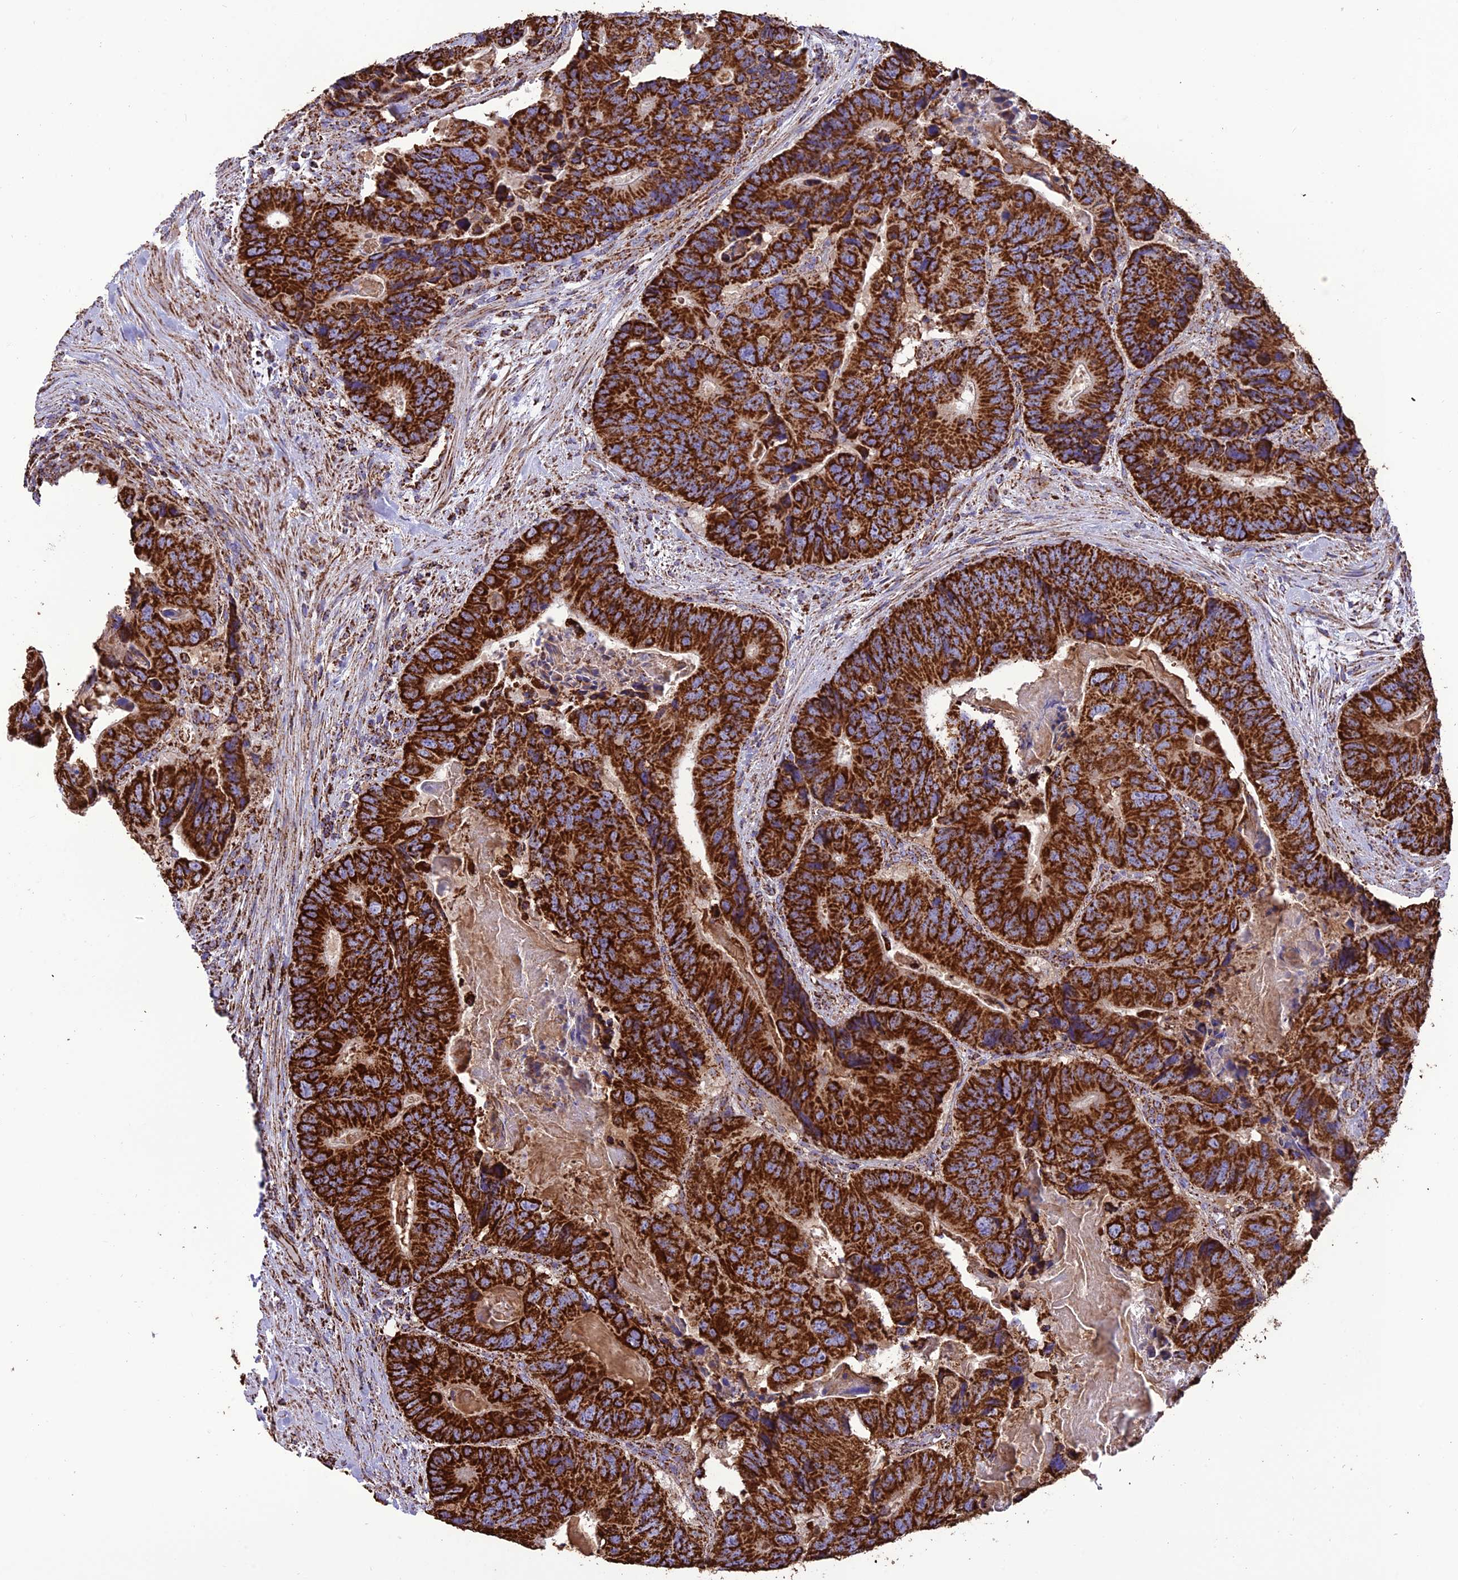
{"staining": {"intensity": "strong", "quantity": ">75%", "location": "cytoplasmic/membranous"}, "tissue": "colorectal cancer", "cell_type": "Tumor cells", "image_type": "cancer", "snomed": [{"axis": "morphology", "description": "Adenocarcinoma, NOS"}, {"axis": "topography", "description": "Colon"}], "caption": "The immunohistochemical stain highlights strong cytoplasmic/membranous staining in tumor cells of colorectal adenocarcinoma tissue. The staining is performed using DAB (3,3'-diaminobenzidine) brown chromogen to label protein expression. The nuclei are counter-stained blue using hematoxylin.", "gene": "NDUFAF1", "patient": {"sex": "male", "age": 84}}